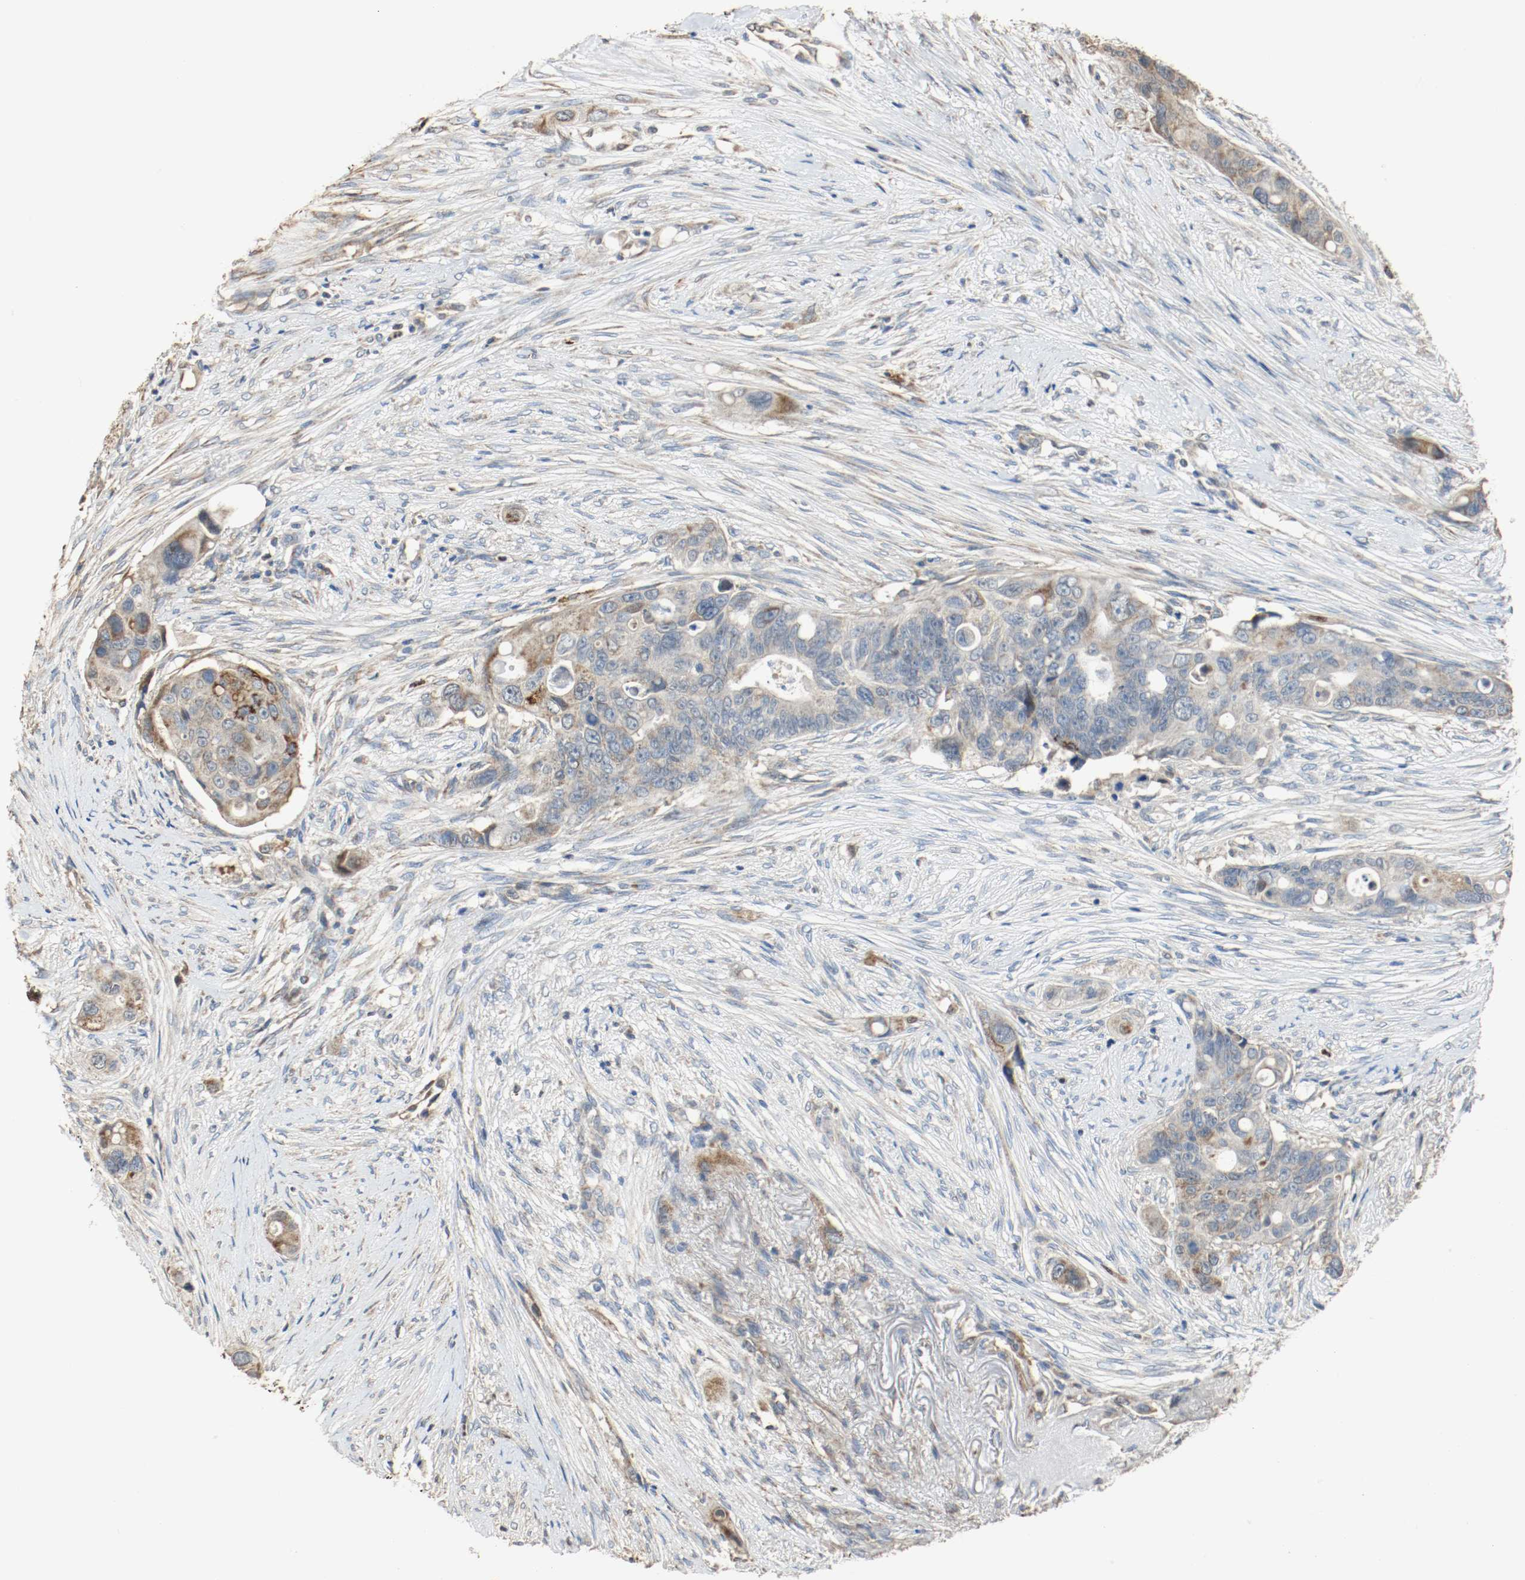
{"staining": {"intensity": "moderate", "quantity": ">75%", "location": "cytoplasmic/membranous"}, "tissue": "colorectal cancer", "cell_type": "Tumor cells", "image_type": "cancer", "snomed": [{"axis": "morphology", "description": "Adenocarcinoma, NOS"}, {"axis": "topography", "description": "Colon"}], "caption": "Colorectal cancer (adenocarcinoma) stained for a protein (brown) demonstrates moderate cytoplasmic/membranous positive expression in about >75% of tumor cells.", "gene": "ALDH4A1", "patient": {"sex": "female", "age": 57}}